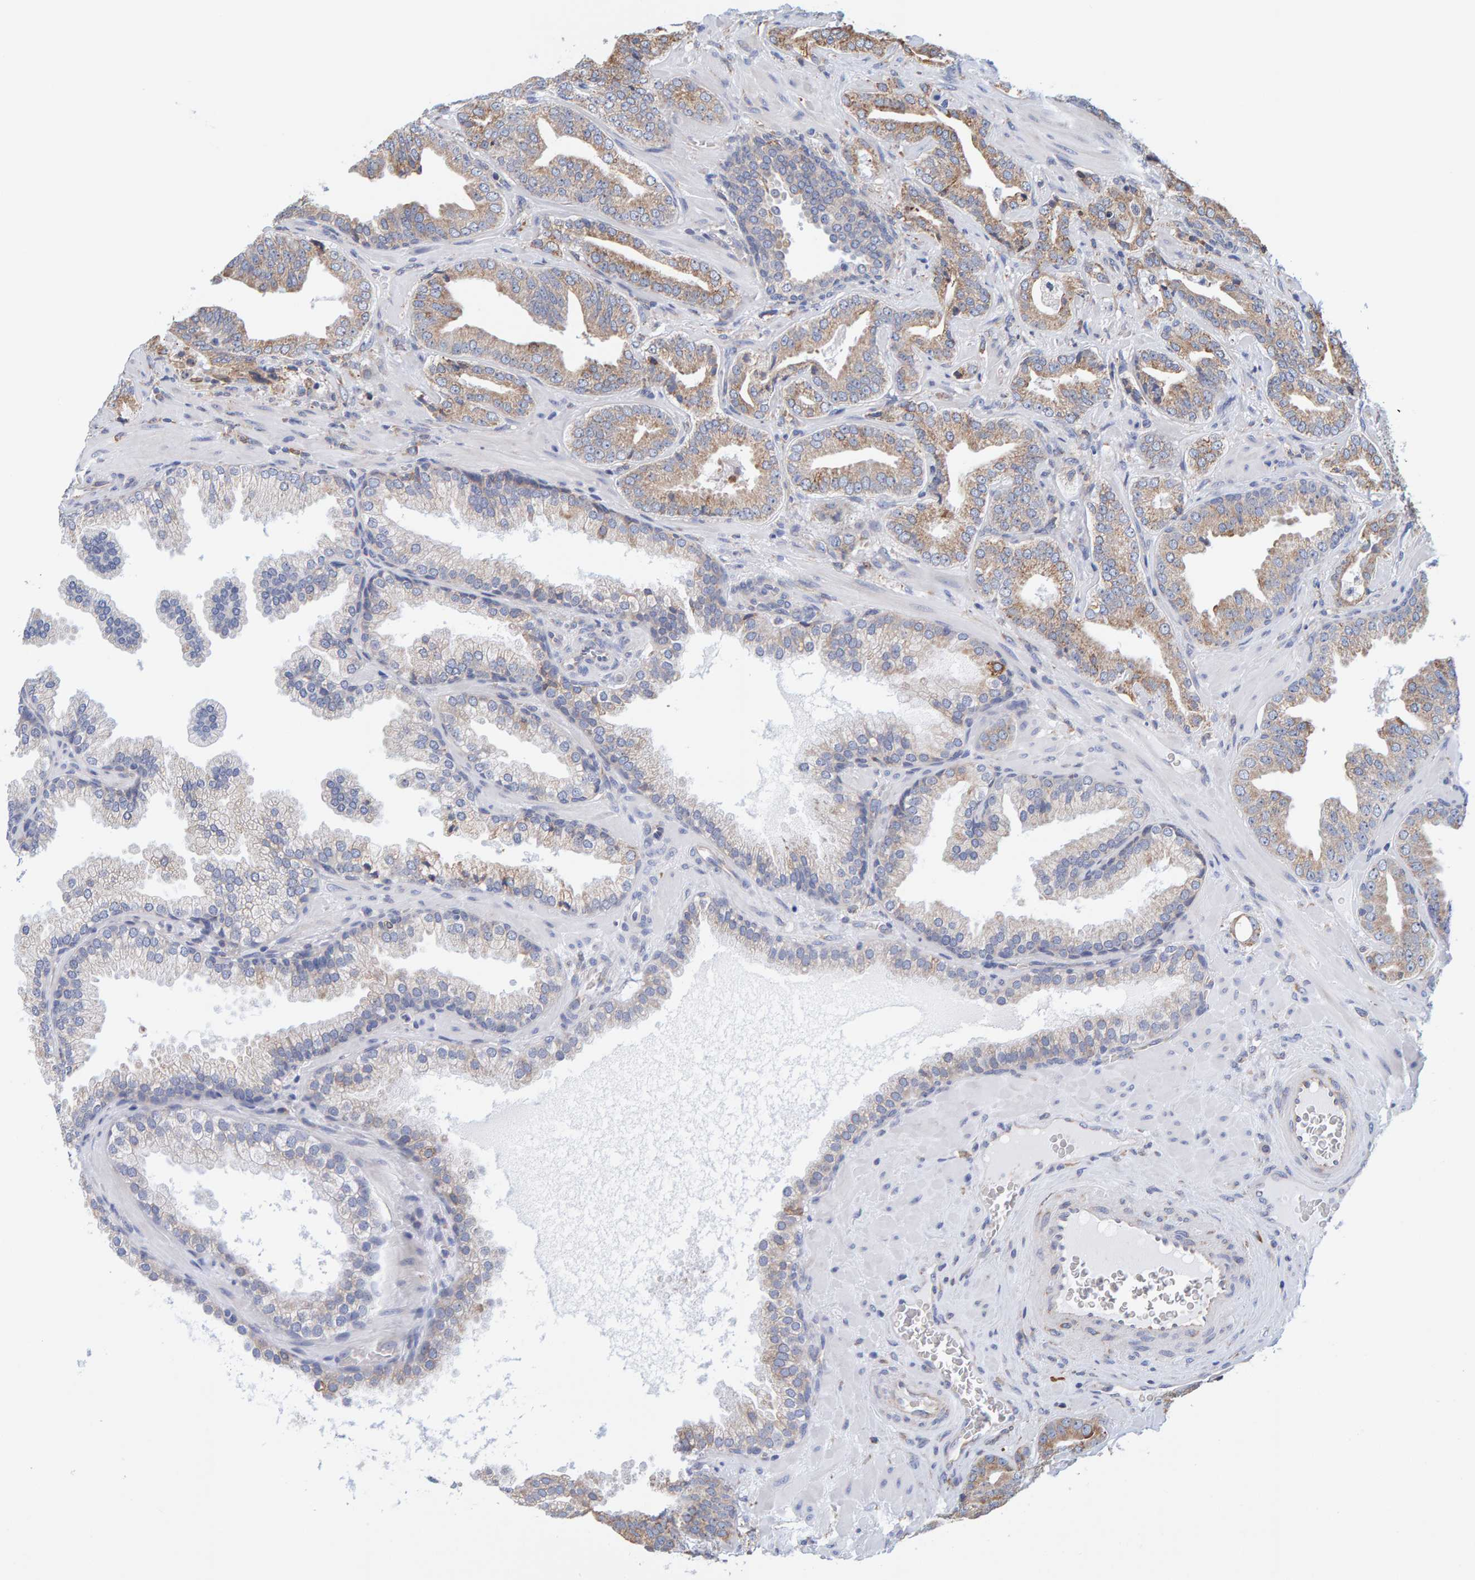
{"staining": {"intensity": "moderate", "quantity": ">75%", "location": "cytoplasmic/membranous"}, "tissue": "prostate cancer", "cell_type": "Tumor cells", "image_type": "cancer", "snomed": [{"axis": "morphology", "description": "Adenocarcinoma, Low grade"}, {"axis": "topography", "description": "Prostate"}], "caption": "Protein staining demonstrates moderate cytoplasmic/membranous positivity in approximately >75% of tumor cells in prostate adenocarcinoma (low-grade).", "gene": "SGPL1", "patient": {"sex": "male", "age": 62}}